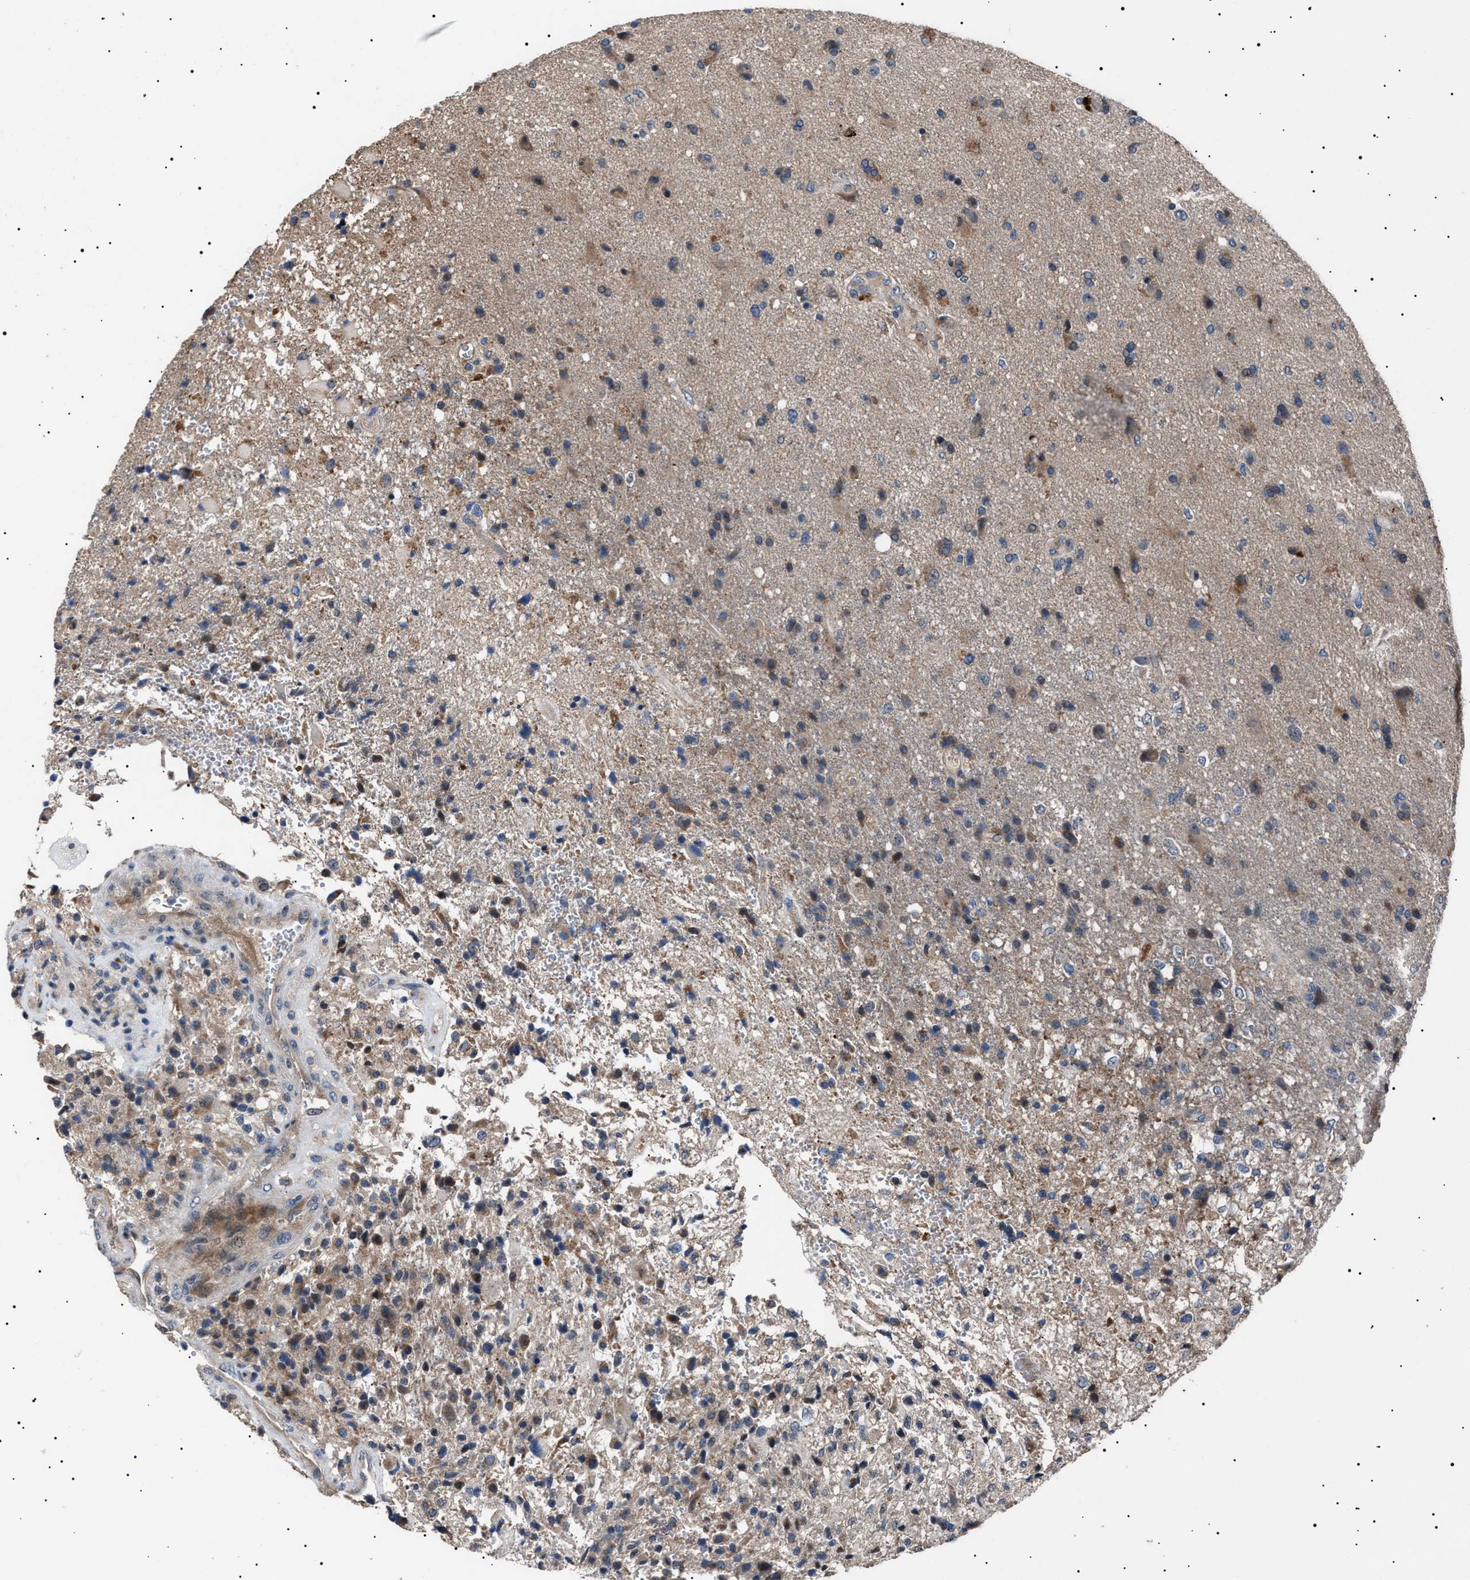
{"staining": {"intensity": "weak", "quantity": "25%-75%", "location": "cytoplasmic/membranous"}, "tissue": "glioma", "cell_type": "Tumor cells", "image_type": "cancer", "snomed": [{"axis": "morphology", "description": "Glioma, malignant, High grade"}, {"axis": "topography", "description": "Brain"}], "caption": "High-magnification brightfield microscopy of malignant high-grade glioma stained with DAB (3,3'-diaminobenzidine) (brown) and counterstained with hematoxylin (blue). tumor cells exhibit weak cytoplasmic/membranous positivity is seen in approximately25%-75% of cells. (brown staining indicates protein expression, while blue staining denotes nuclei).", "gene": "PTRH1", "patient": {"sex": "male", "age": 72}}